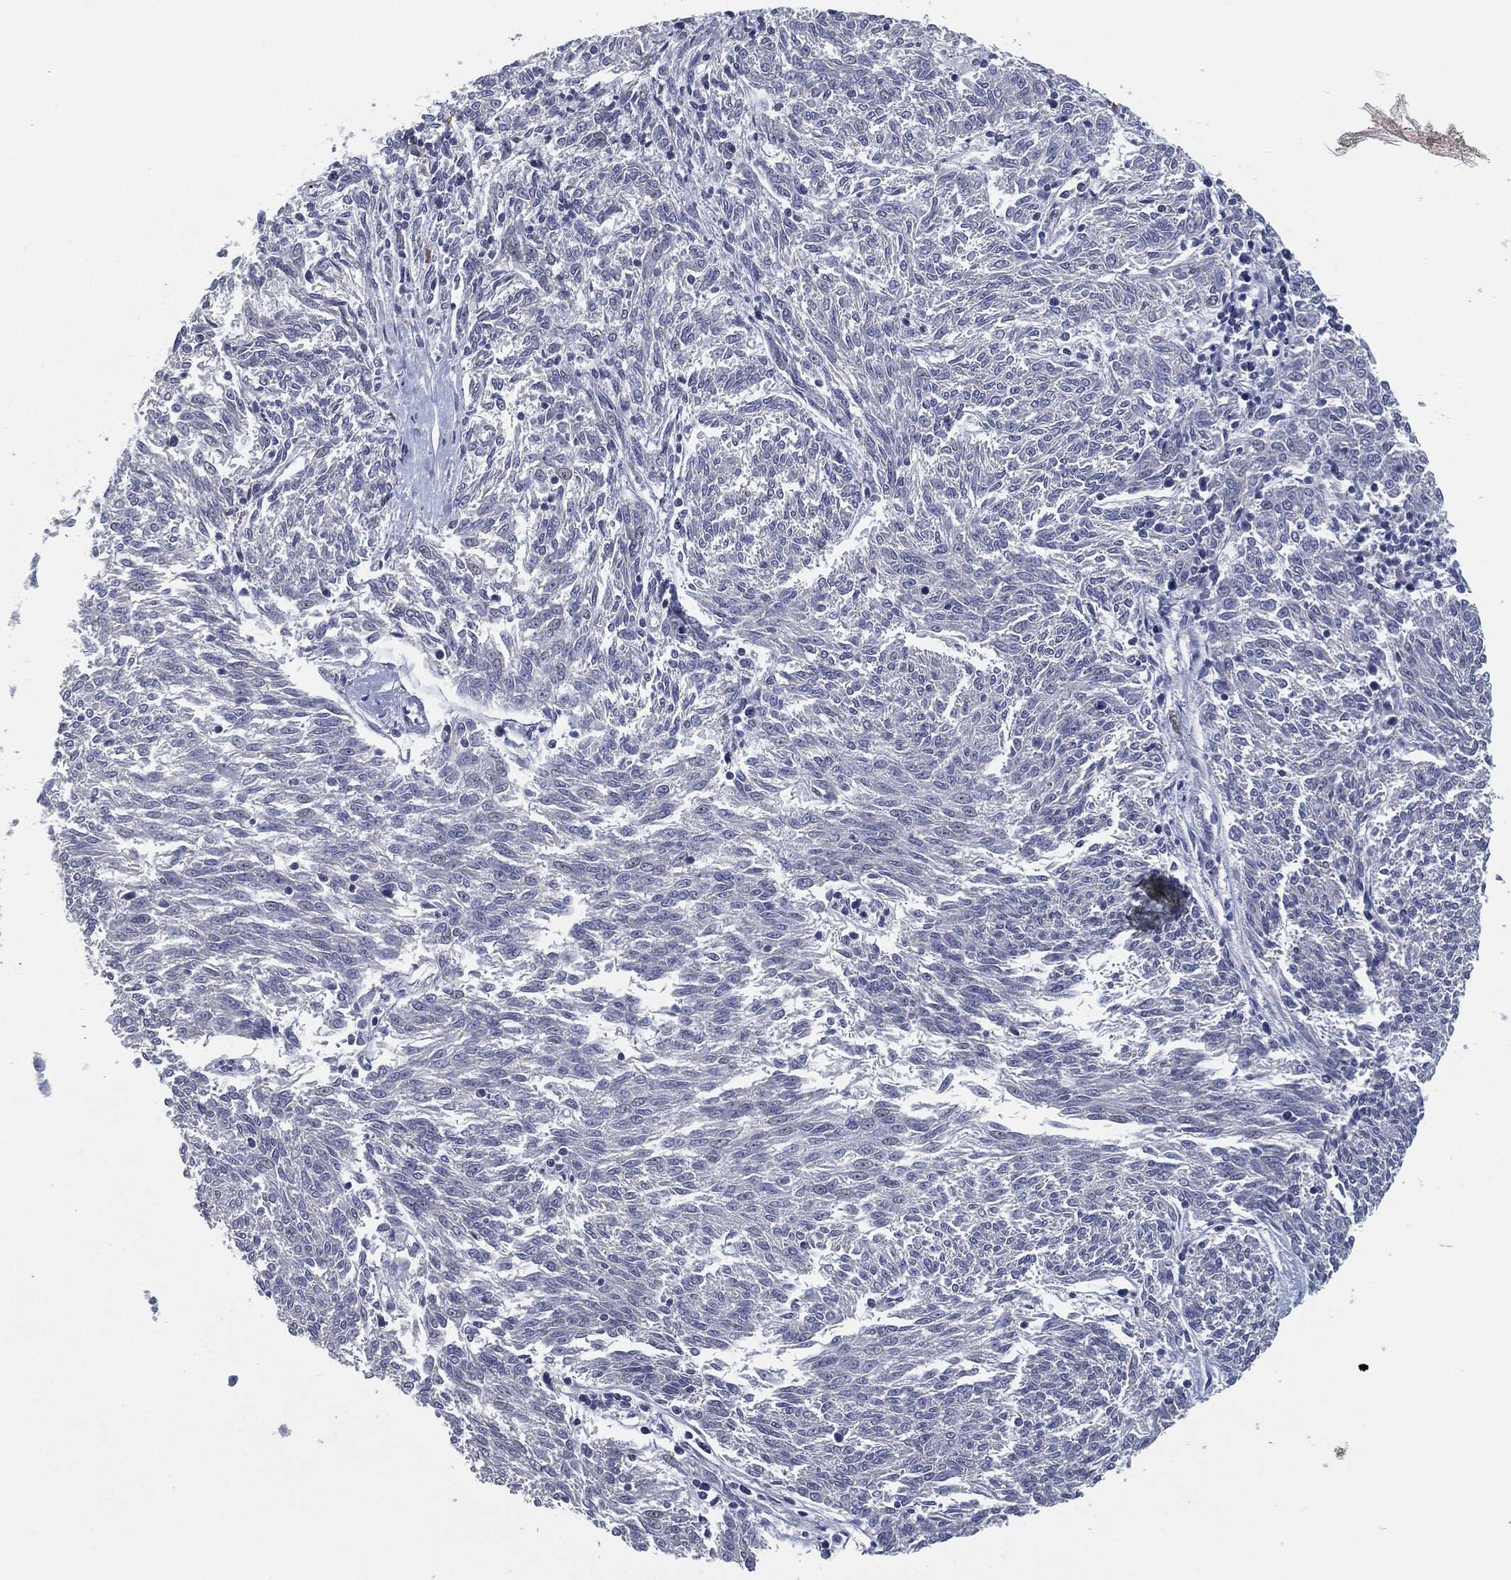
{"staining": {"intensity": "negative", "quantity": "none", "location": "none"}, "tissue": "melanoma", "cell_type": "Tumor cells", "image_type": "cancer", "snomed": [{"axis": "morphology", "description": "Malignant melanoma, NOS"}, {"axis": "topography", "description": "Skin"}], "caption": "The micrograph displays no significant positivity in tumor cells of melanoma.", "gene": "PROM1", "patient": {"sex": "female", "age": 72}}